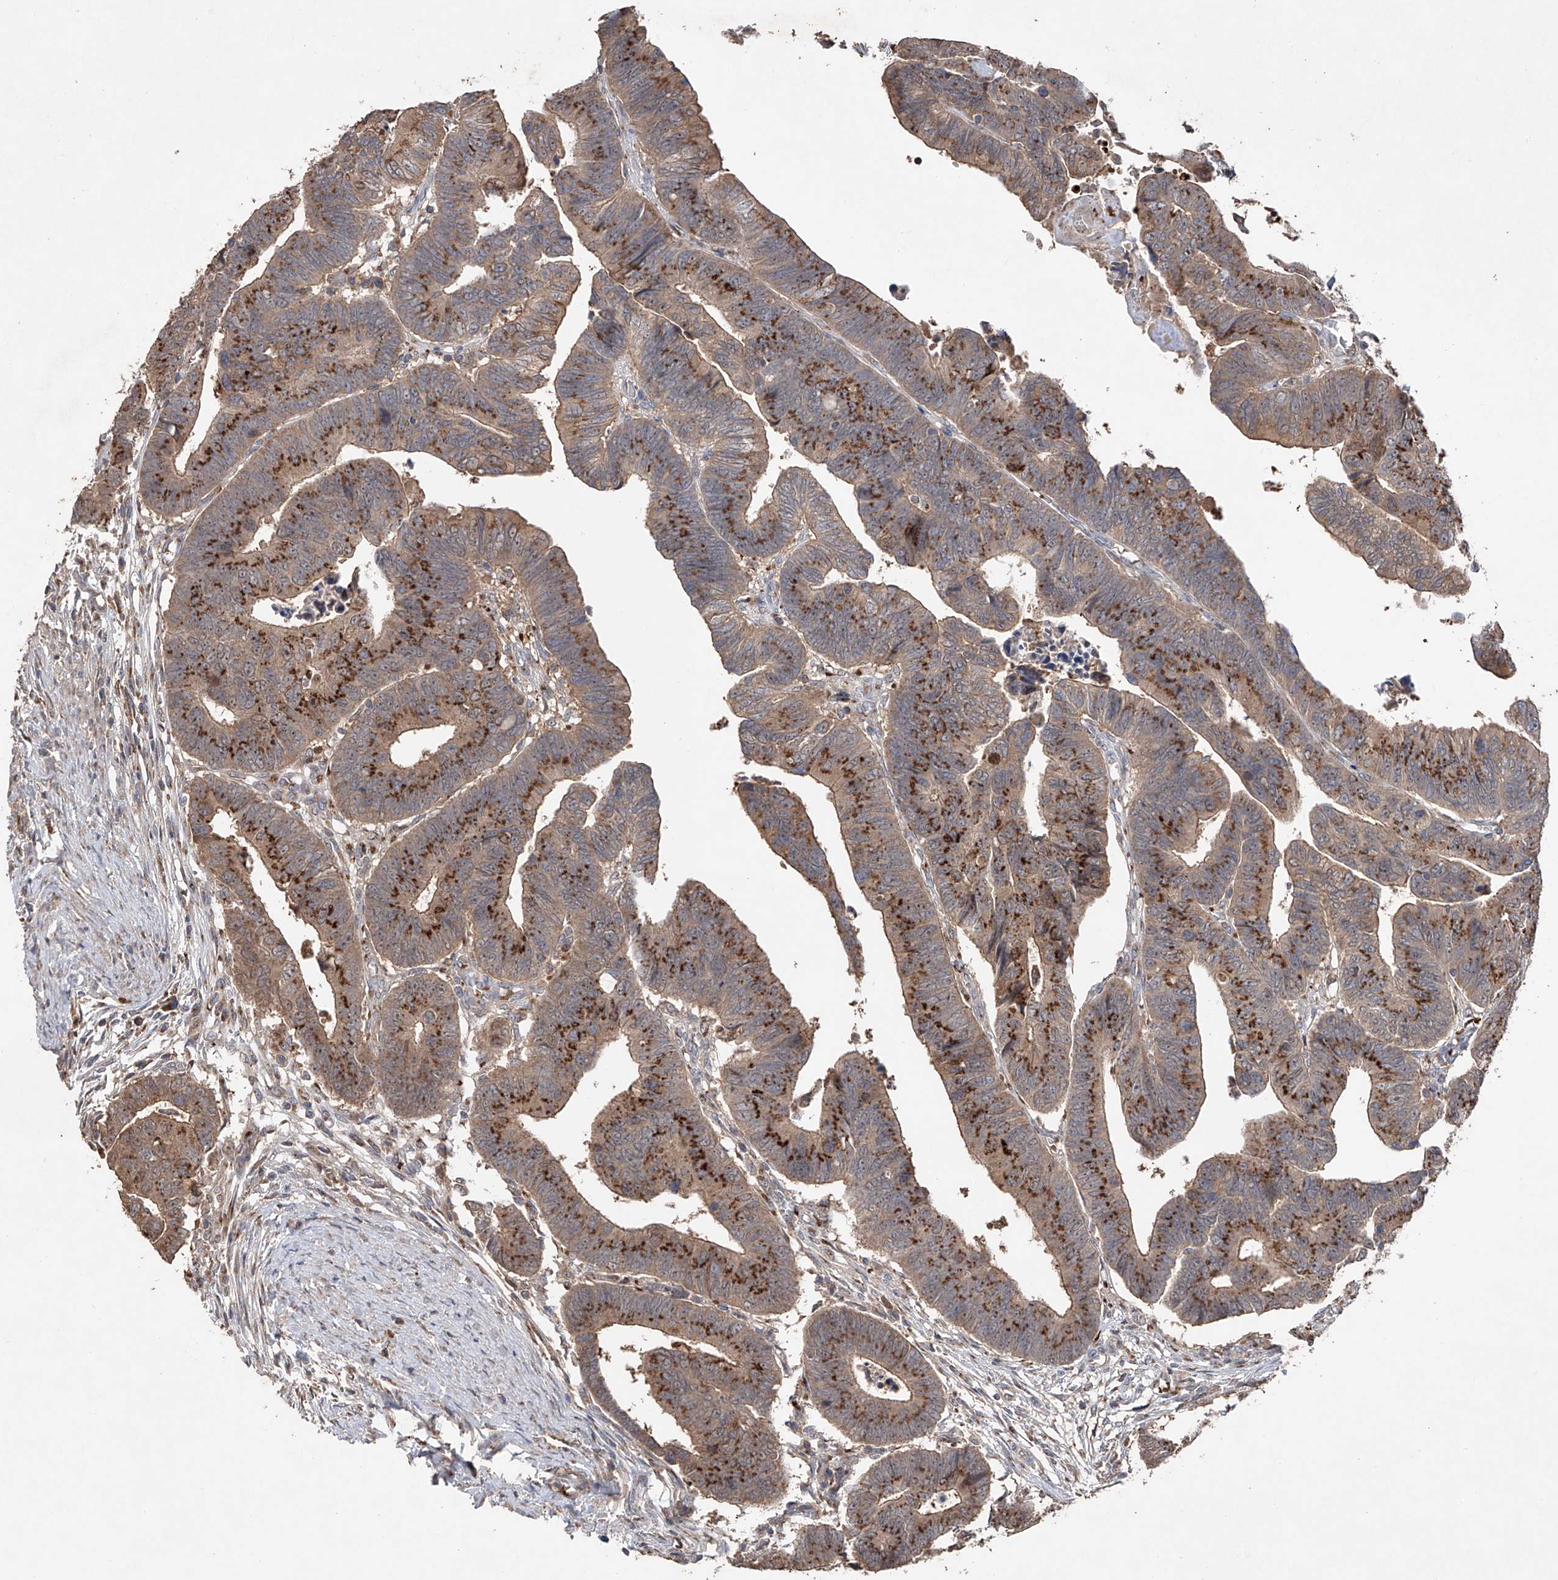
{"staining": {"intensity": "strong", "quantity": ">75%", "location": "cytoplasmic/membranous"}, "tissue": "colorectal cancer", "cell_type": "Tumor cells", "image_type": "cancer", "snomed": [{"axis": "morphology", "description": "Adenocarcinoma, NOS"}, {"axis": "topography", "description": "Rectum"}], "caption": "DAB immunohistochemical staining of human colorectal adenocarcinoma demonstrates strong cytoplasmic/membranous protein expression in approximately >75% of tumor cells.", "gene": "EDN1", "patient": {"sex": "female", "age": 65}}